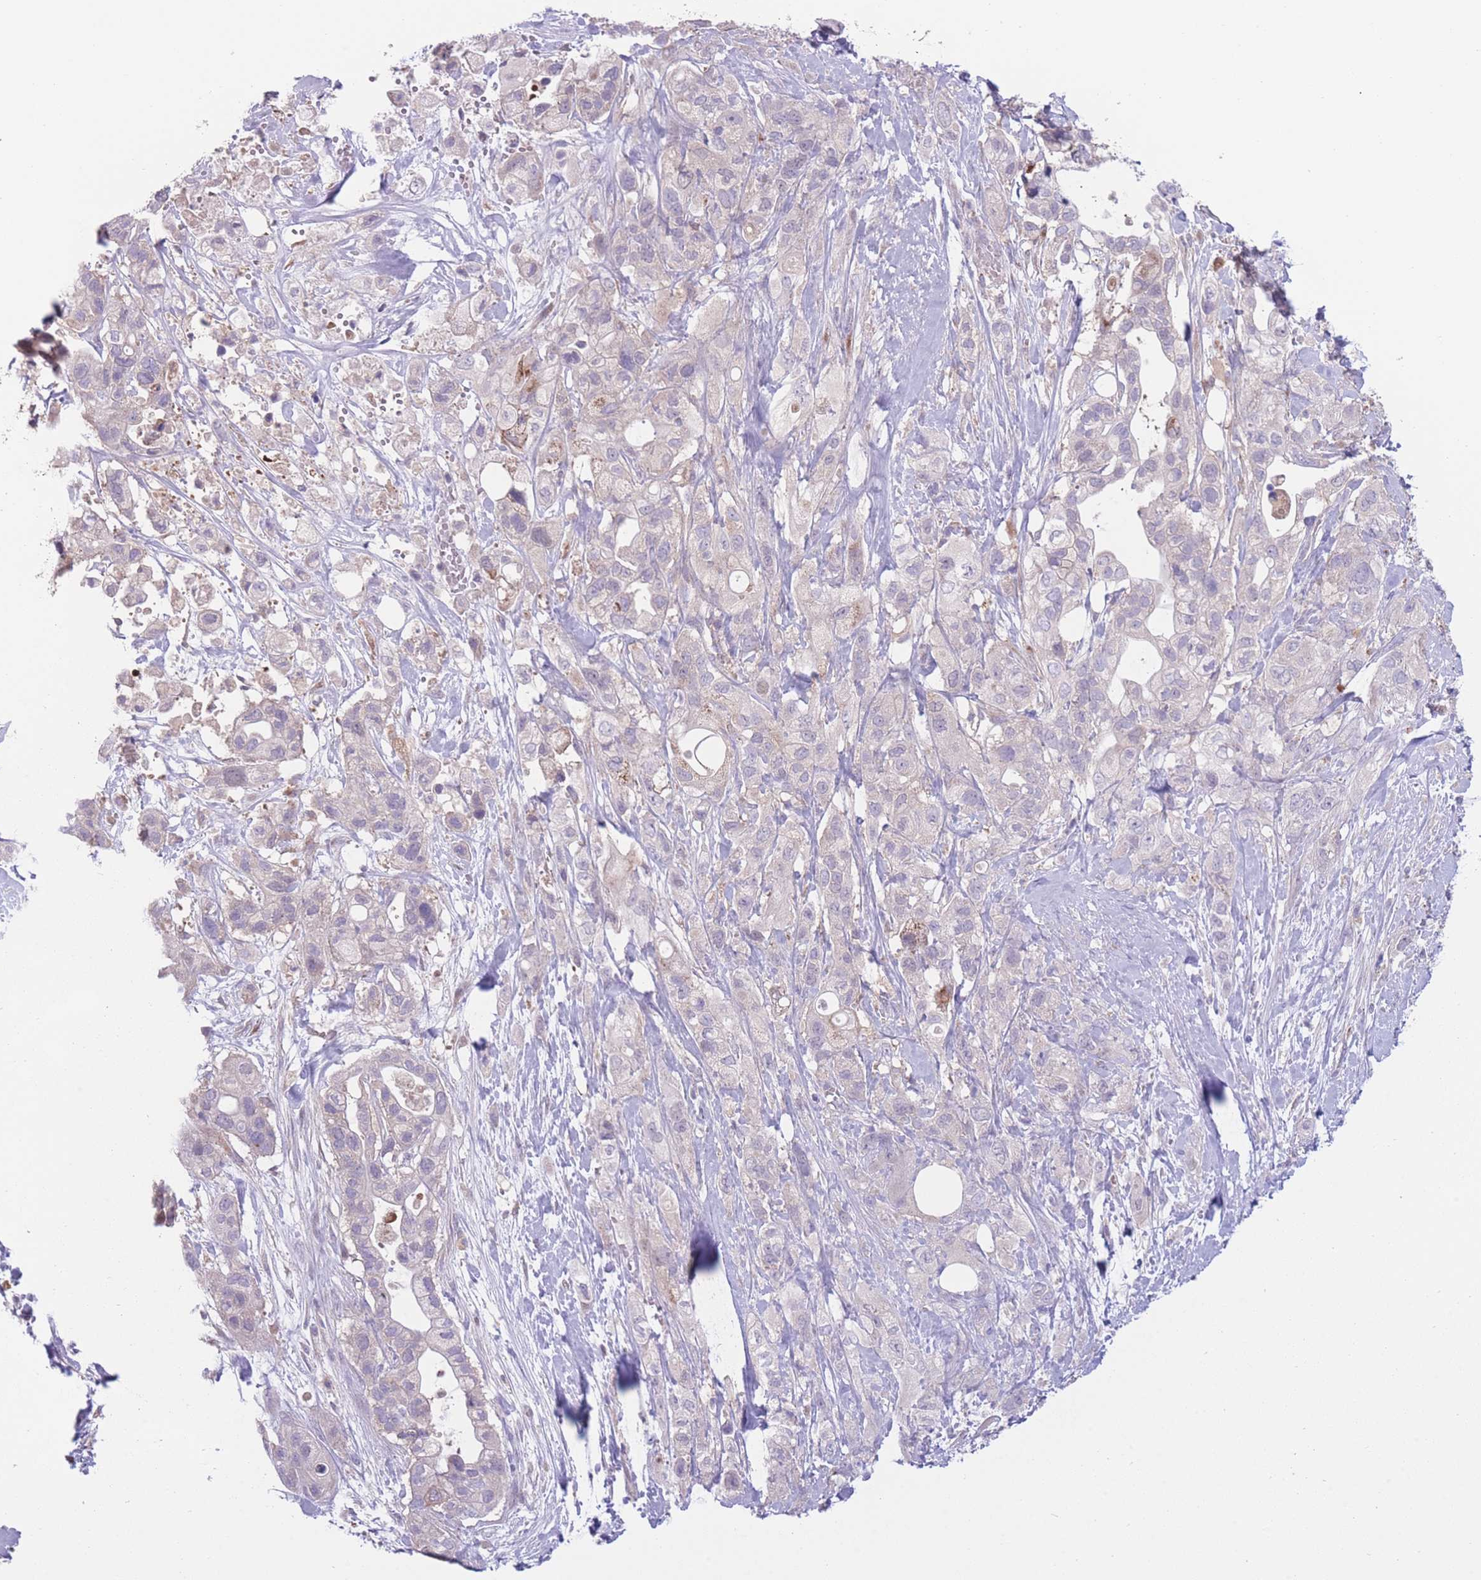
{"staining": {"intensity": "weak", "quantity": "25%-75%", "location": "cytoplasmic/membranous"}, "tissue": "pancreatic cancer", "cell_type": "Tumor cells", "image_type": "cancer", "snomed": [{"axis": "morphology", "description": "Adenocarcinoma, NOS"}, {"axis": "topography", "description": "Pancreas"}], "caption": "This is an image of immunohistochemistry (IHC) staining of pancreatic cancer, which shows weak positivity in the cytoplasmic/membranous of tumor cells.", "gene": "CCT6B", "patient": {"sex": "male", "age": 44}}